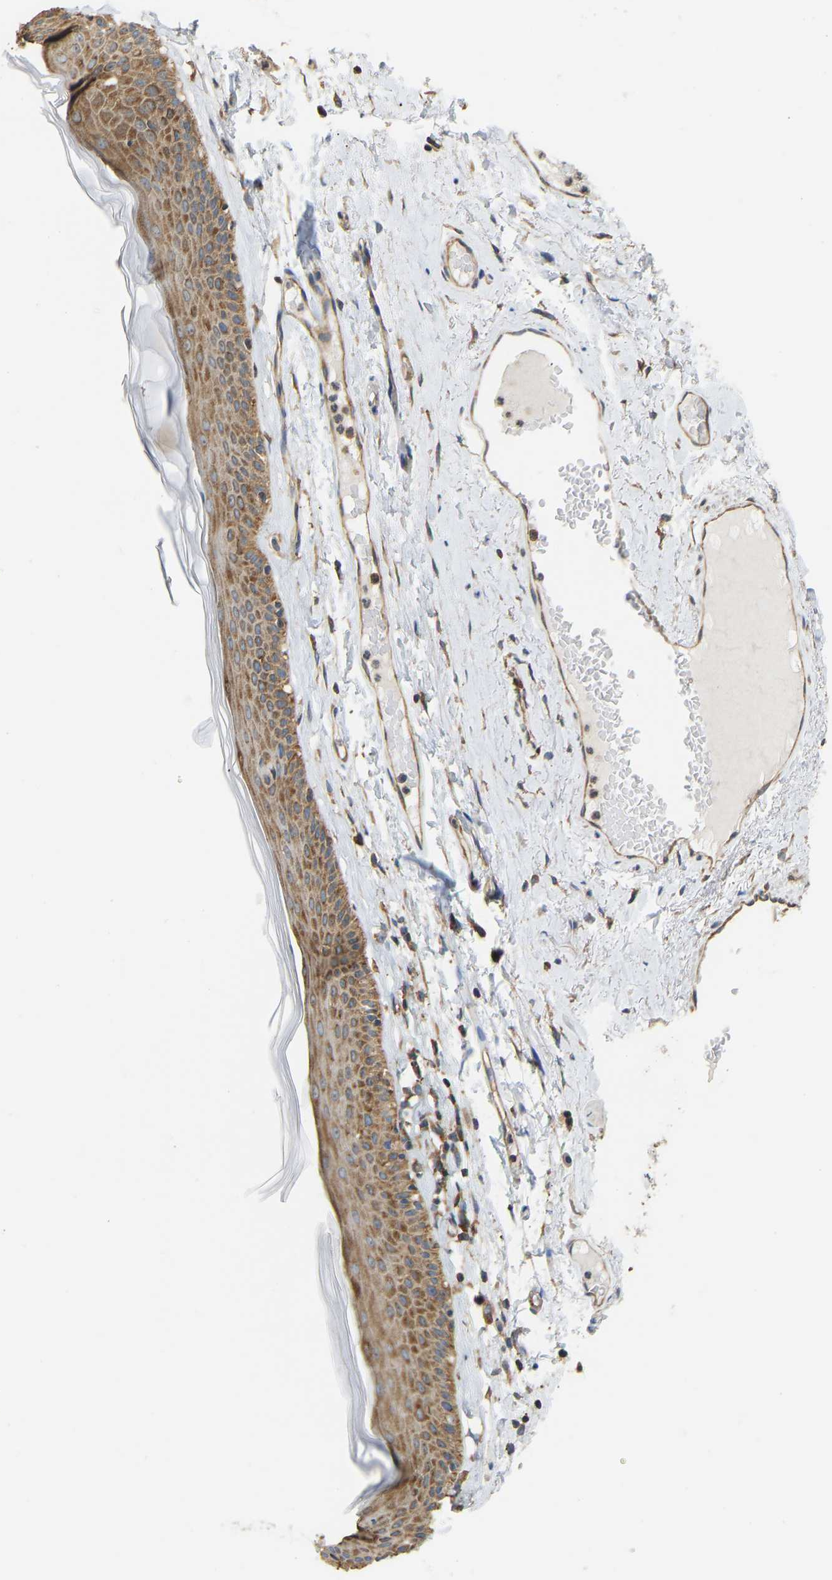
{"staining": {"intensity": "moderate", "quantity": ">75%", "location": "cytoplasmic/membranous"}, "tissue": "skin", "cell_type": "Epidermal cells", "image_type": "normal", "snomed": [{"axis": "morphology", "description": "Normal tissue, NOS"}, {"axis": "topography", "description": "Vulva"}], "caption": "Immunohistochemical staining of benign skin shows medium levels of moderate cytoplasmic/membranous expression in about >75% of epidermal cells.", "gene": "RPS6KB2", "patient": {"sex": "female", "age": 73}}